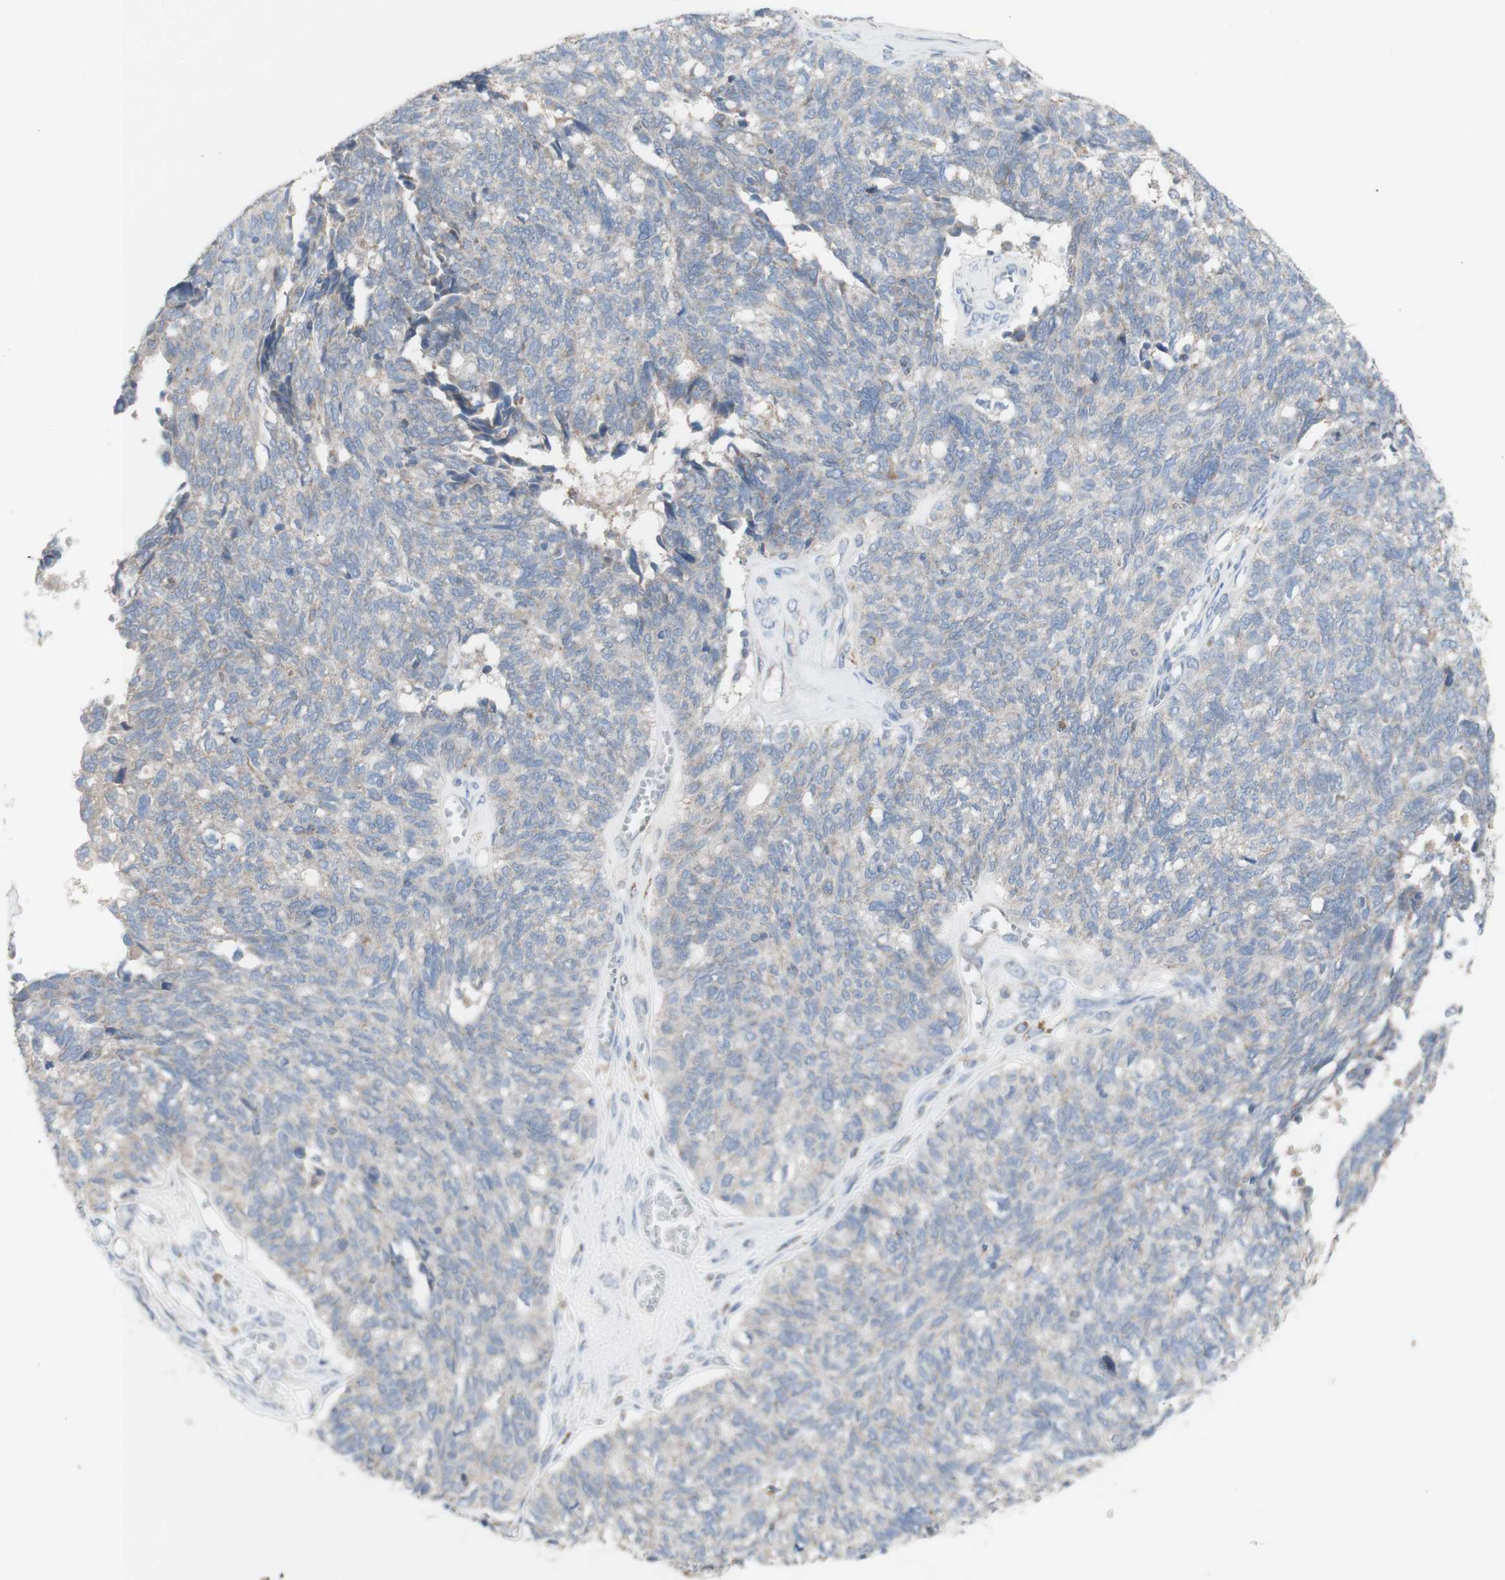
{"staining": {"intensity": "negative", "quantity": "none", "location": "none"}, "tissue": "ovarian cancer", "cell_type": "Tumor cells", "image_type": "cancer", "snomed": [{"axis": "morphology", "description": "Cystadenocarcinoma, serous, NOS"}, {"axis": "topography", "description": "Ovary"}], "caption": "Ovarian serous cystadenocarcinoma was stained to show a protein in brown. There is no significant expression in tumor cells. (Stains: DAB immunohistochemistry (IHC) with hematoxylin counter stain, Microscopy: brightfield microscopy at high magnification).", "gene": "CNTNAP1", "patient": {"sex": "female", "age": 79}}